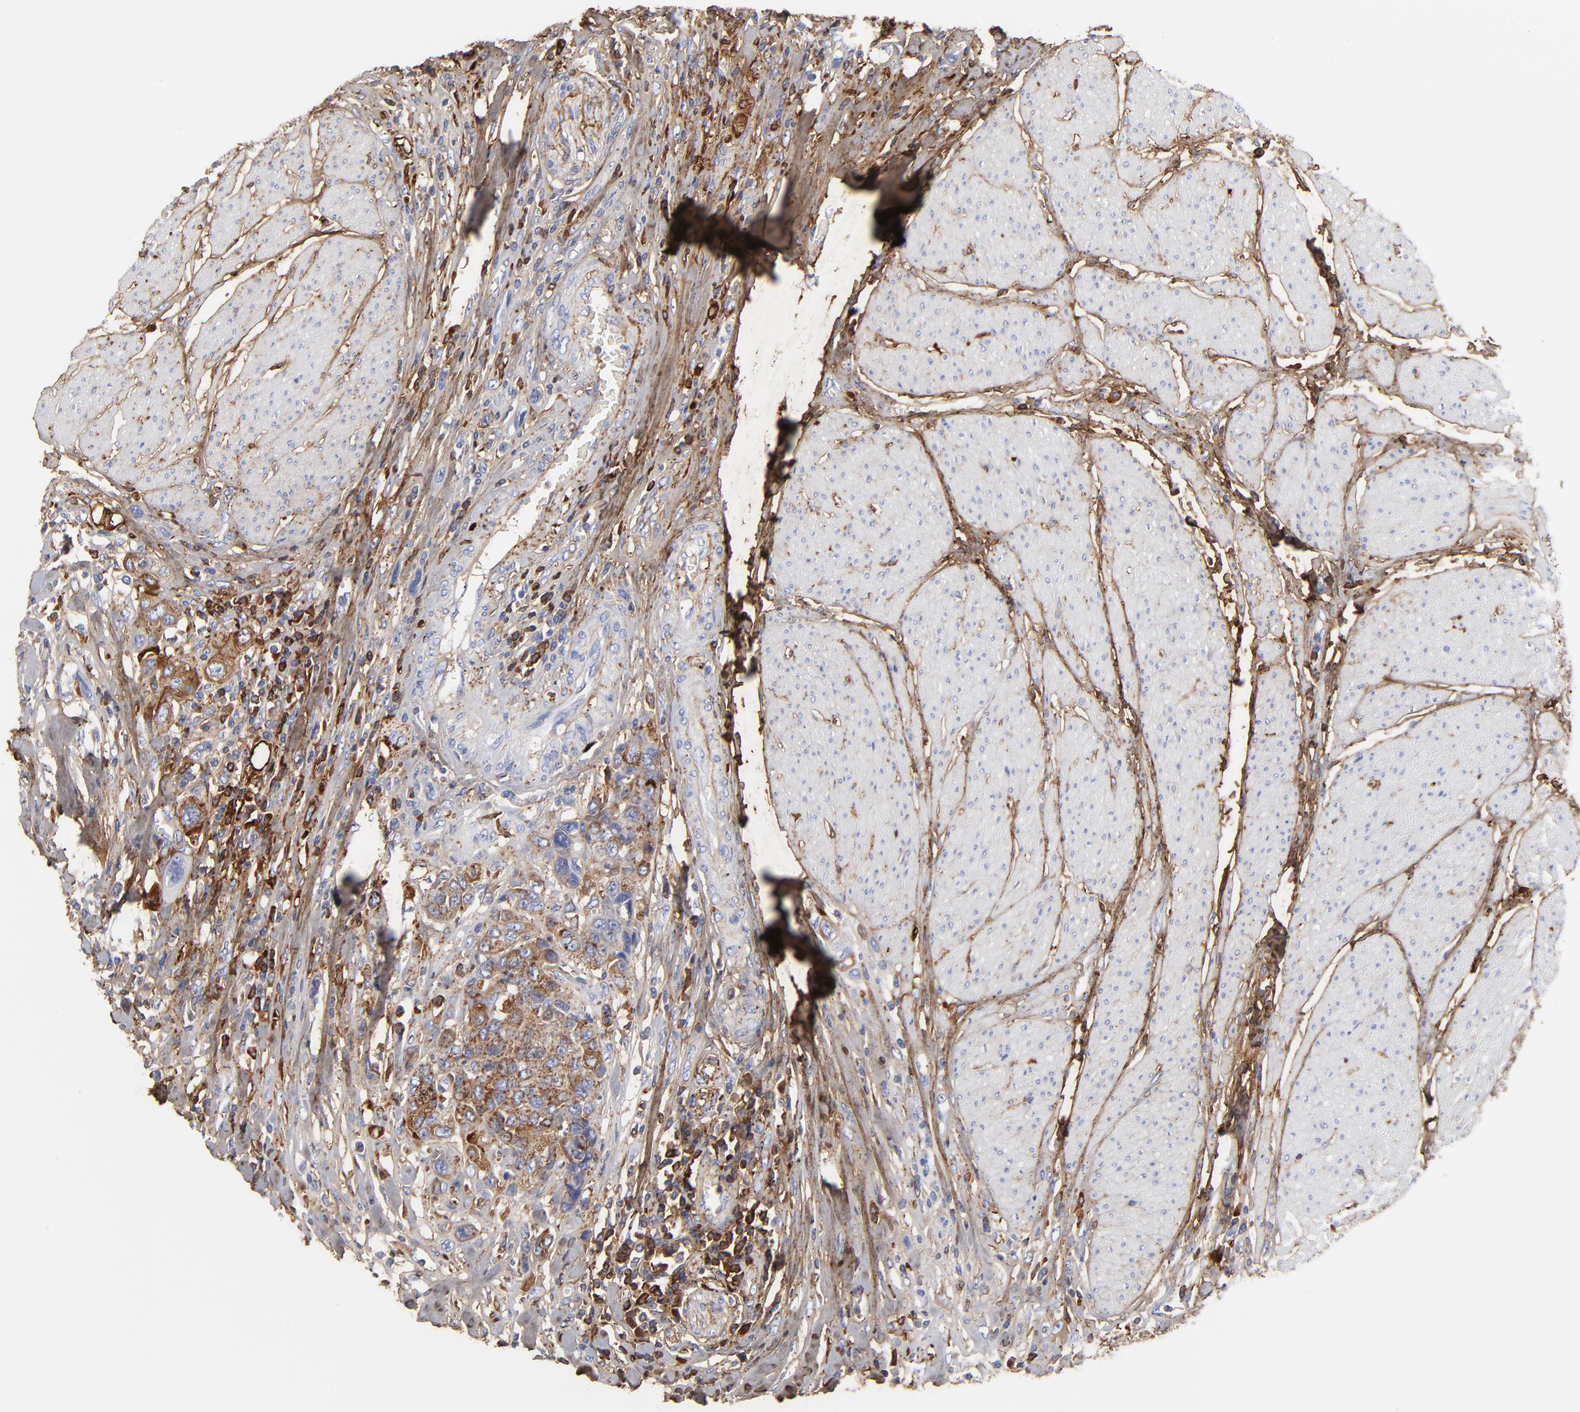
{"staining": {"intensity": "strong", "quantity": ">75%", "location": "cytoplasmic/membranous"}, "tissue": "urothelial cancer", "cell_type": "Tumor cells", "image_type": "cancer", "snomed": [{"axis": "morphology", "description": "Urothelial carcinoma, High grade"}, {"axis": "topography", "description": "Urinary bladder"}], "caption": "IHC photomicrograph of high-grade urothelial carcinoma stained for a protein (brown), which reveals high levels of strong cytoplasmic/membranous staining in approximately >75% of tumor cells.", "gene": "DCN", "patient": {"sex": "male", "age": 50}}